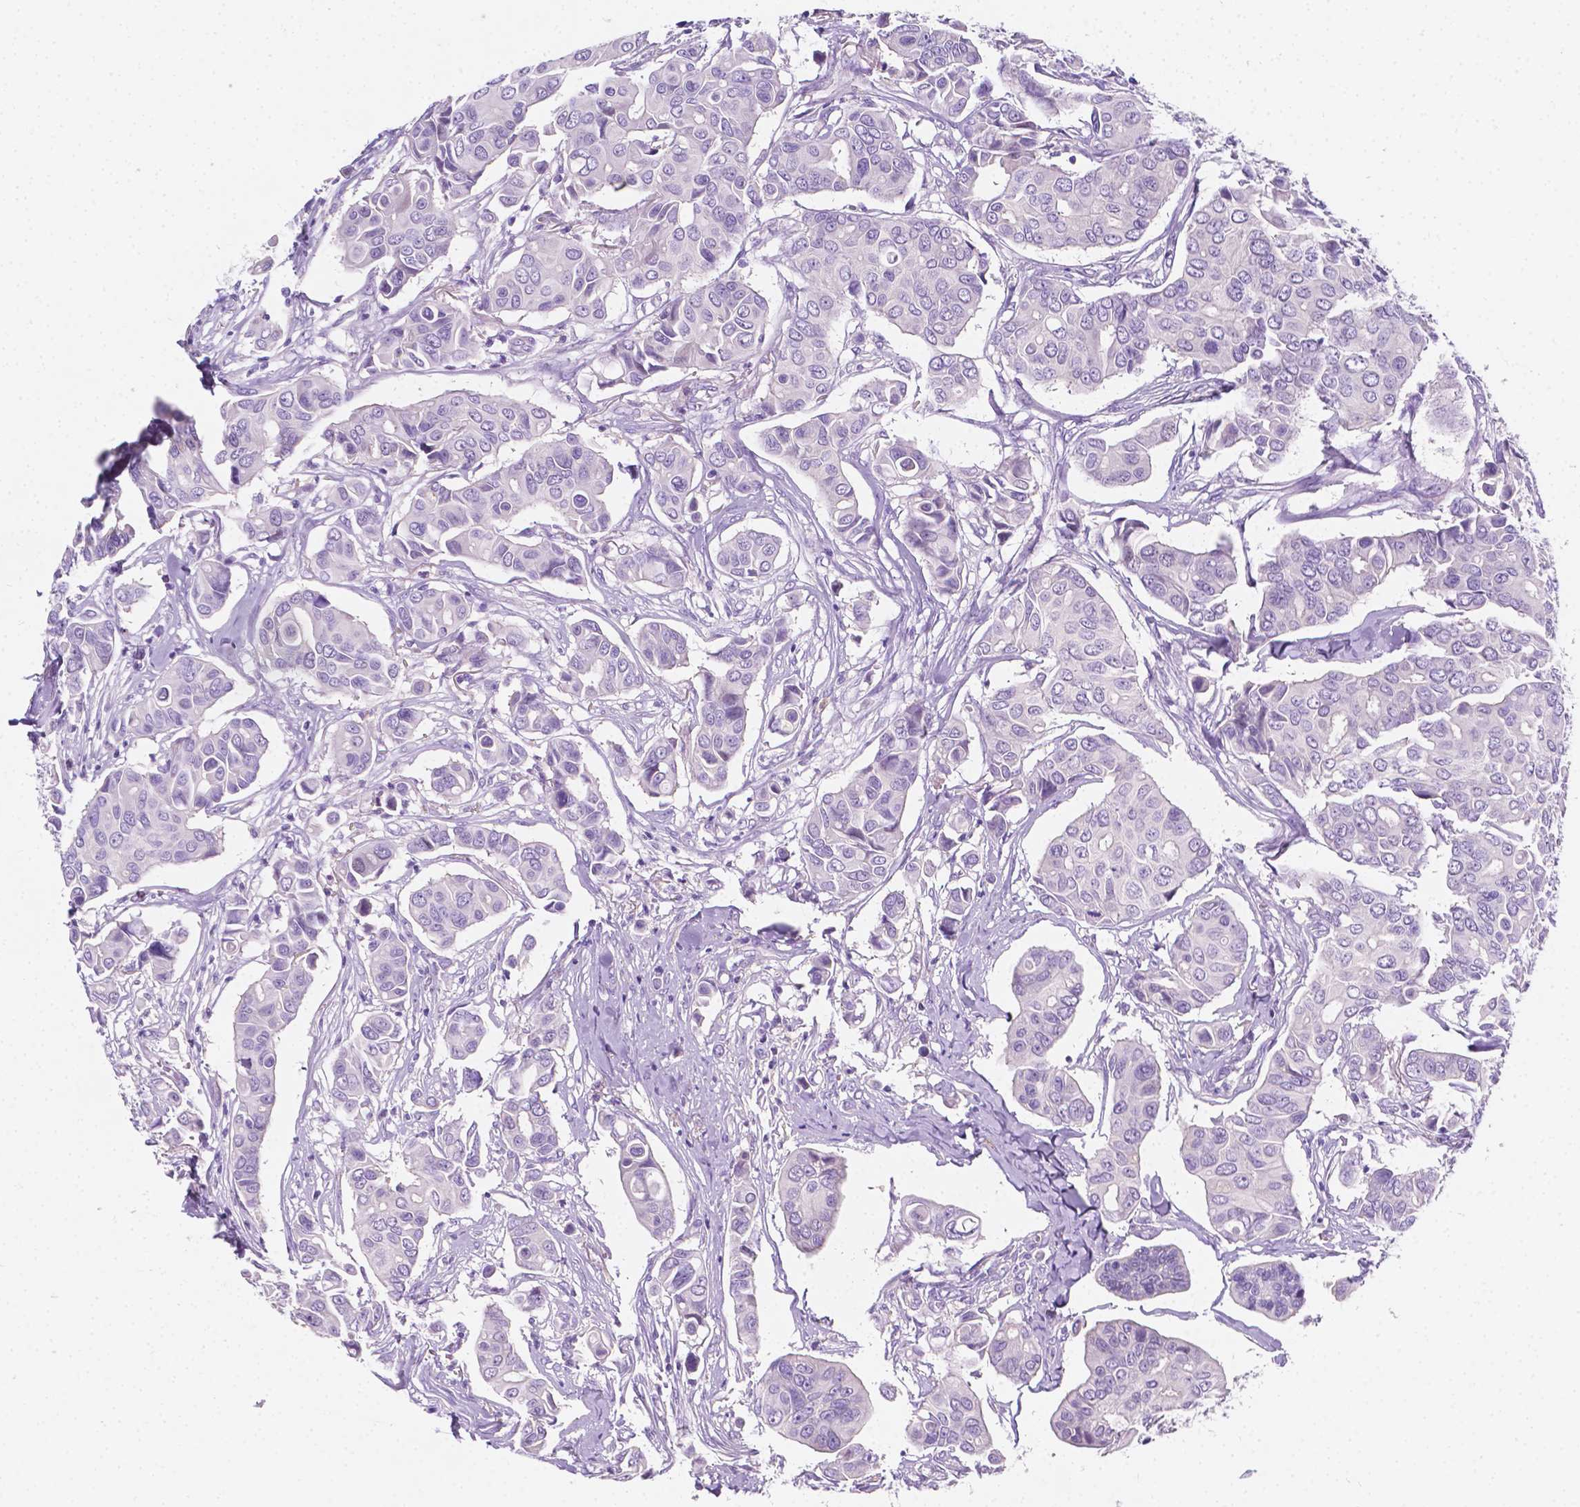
{"staining": {"intensity": "negative", "quantity": "none", "location": "none"}, "tissue": "breast cancer", "cell_type": "Tumor cells", "image_type": "cancer", "snomed": [{"axis": "morphology", "description": "Duct carcinoma"}, {"axis": "topography", "description": "Breast"}], "caption": "Histopathology image shows no protein staining in tumor cells of breast intraductal carcinoma tissue.", "gene": "GNAO1", "patient": {"sex": "female", "age": 54}}